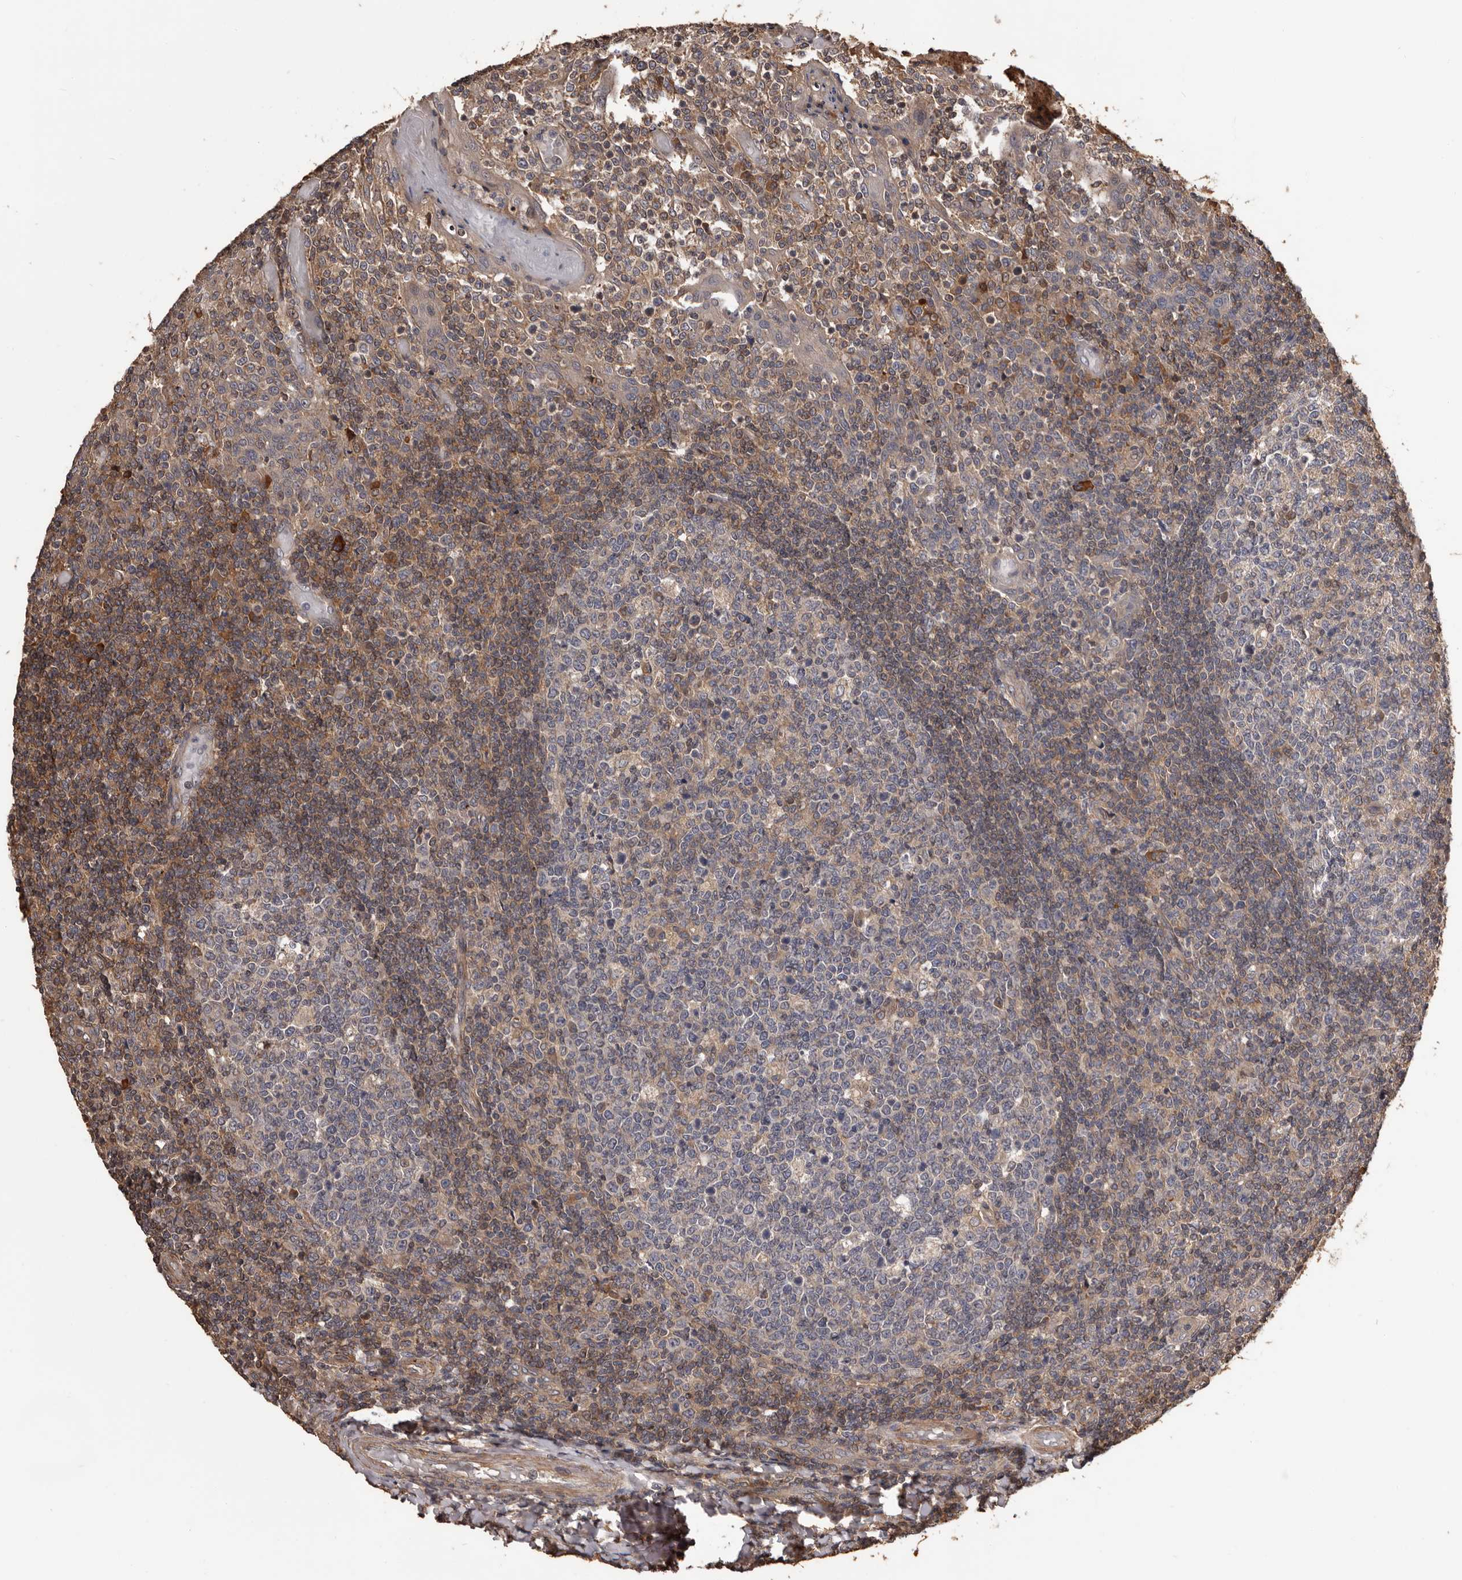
{"staining": {"intensity": "weak", "quantity": "25%-75%", "location": "cytoplasmic/membranous"}, "tissue": "tonsil", "cell_type": "Germinal center cells", "image_type": "normal", "snomed": [{"axis": "morphology", "description": "Normal tissue, NOS"}, {"axis": "topography", "description": "Tonsil"}], "caption": "Weak cytoplasmic/membranous staining for a protein is seen in approximately 25%-75% of germinal center cells of unremarkable tonsil using IHC.", "gene": "ADAMTS2", "patient": {"sex": "female", "age": 19}}